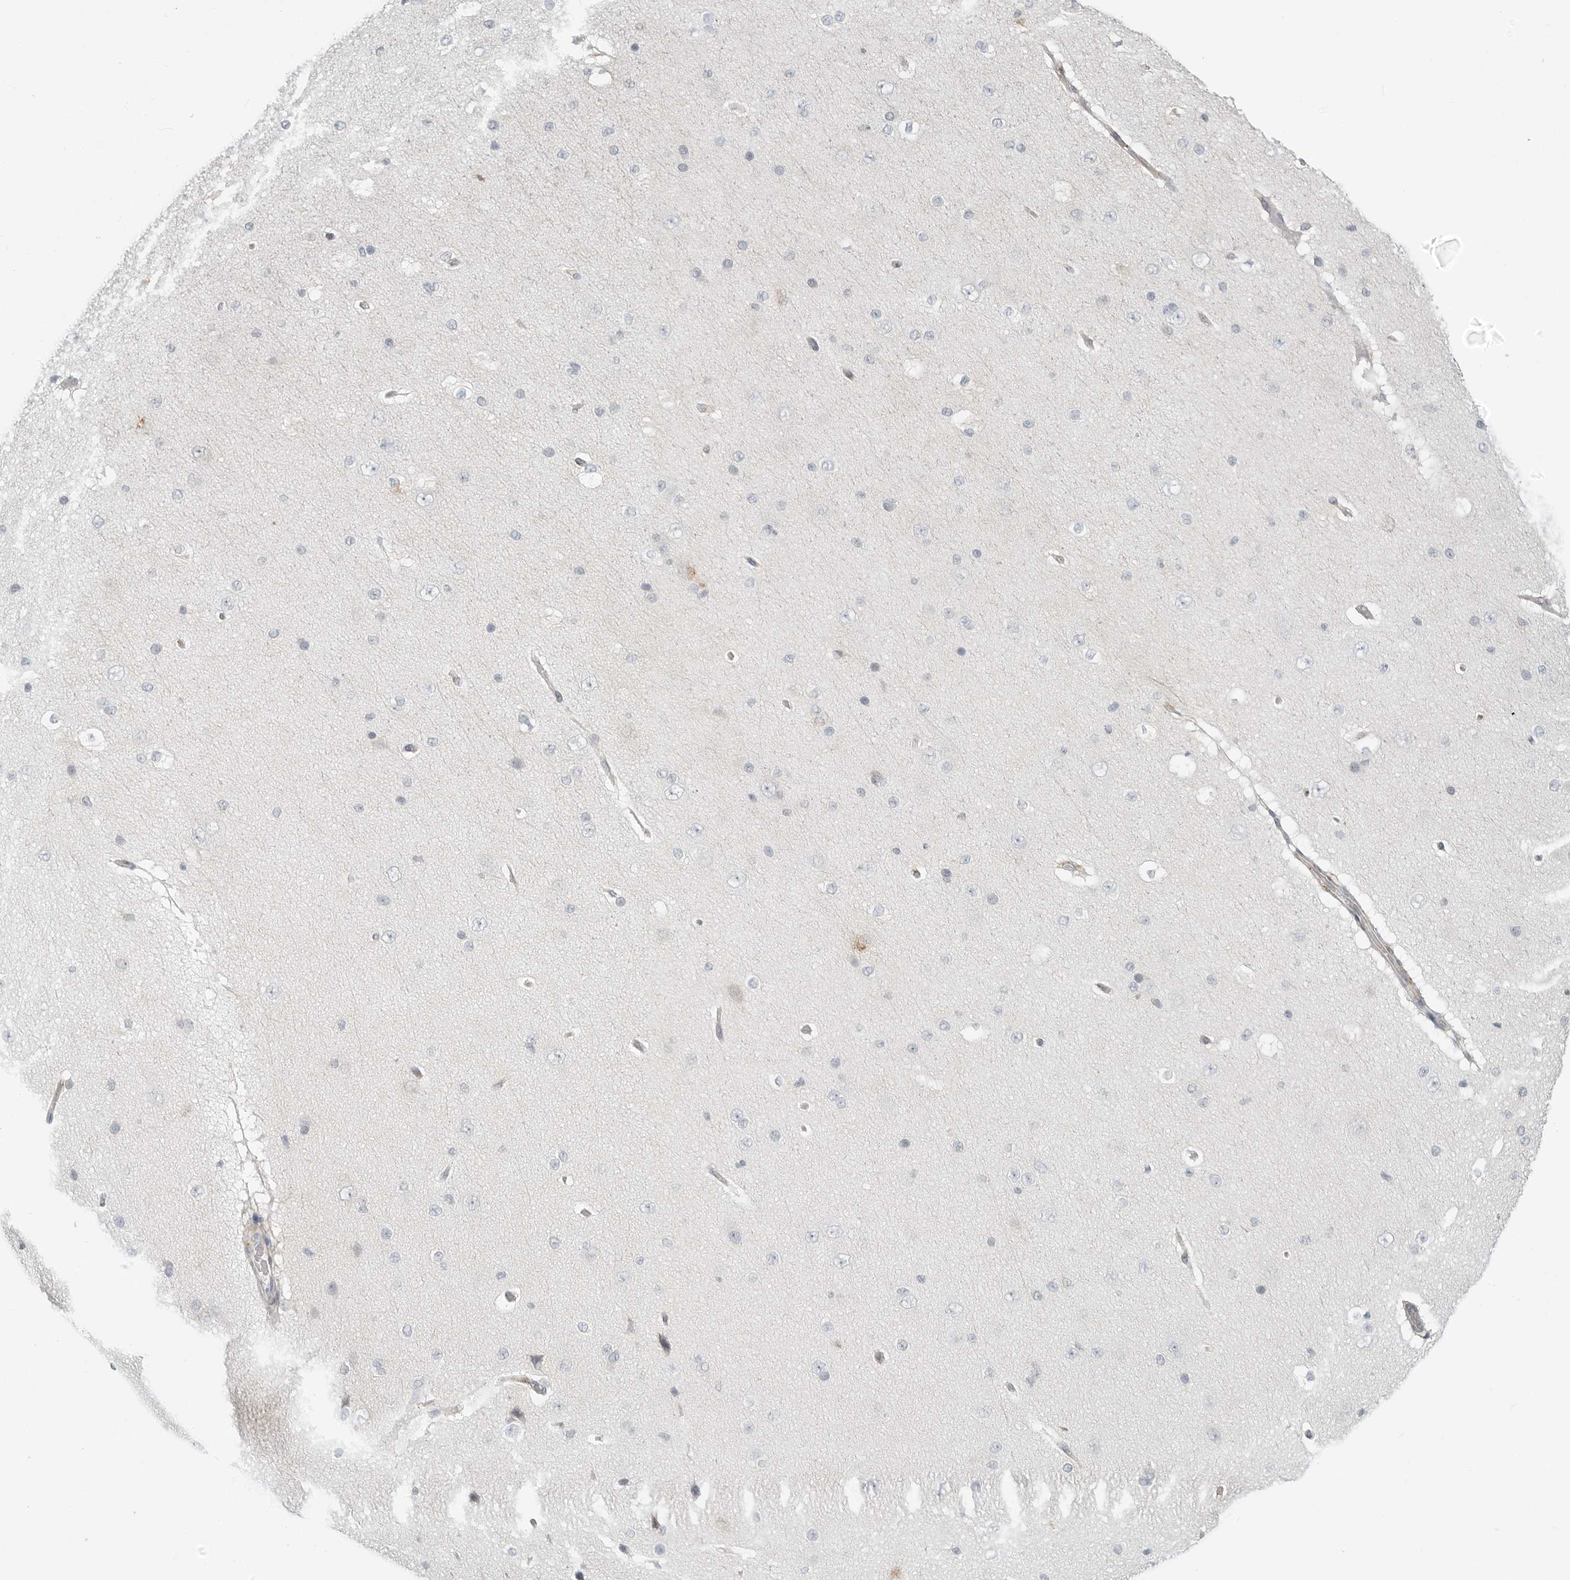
{"staining": {"intensity": "moderate", "quantity": "25%-75%", "location": "cytoplasmic/membranous"}, "tissue": "cerebral cortex", "cell_type": "Endothelial cells", "image_type": "normal", "snomed": [{"axis": "morphology", "description": "Normal tissue, NOS"}, {"axis": "morphology", "description": "Developmental malformation"}, {"axis": "topography", "description": "Cerebral cortex"}], "caption": "Protein analysis of normal cerebral cortex shows moderate cytoplasmic/membranous expression in approximately 25%-75% of endothelial cells. (DAB IHC, brown staining for protein, blue staining for nuclei).", "gene": "C1QTNF1", "patient": {"sex": "female", "age": 30}}